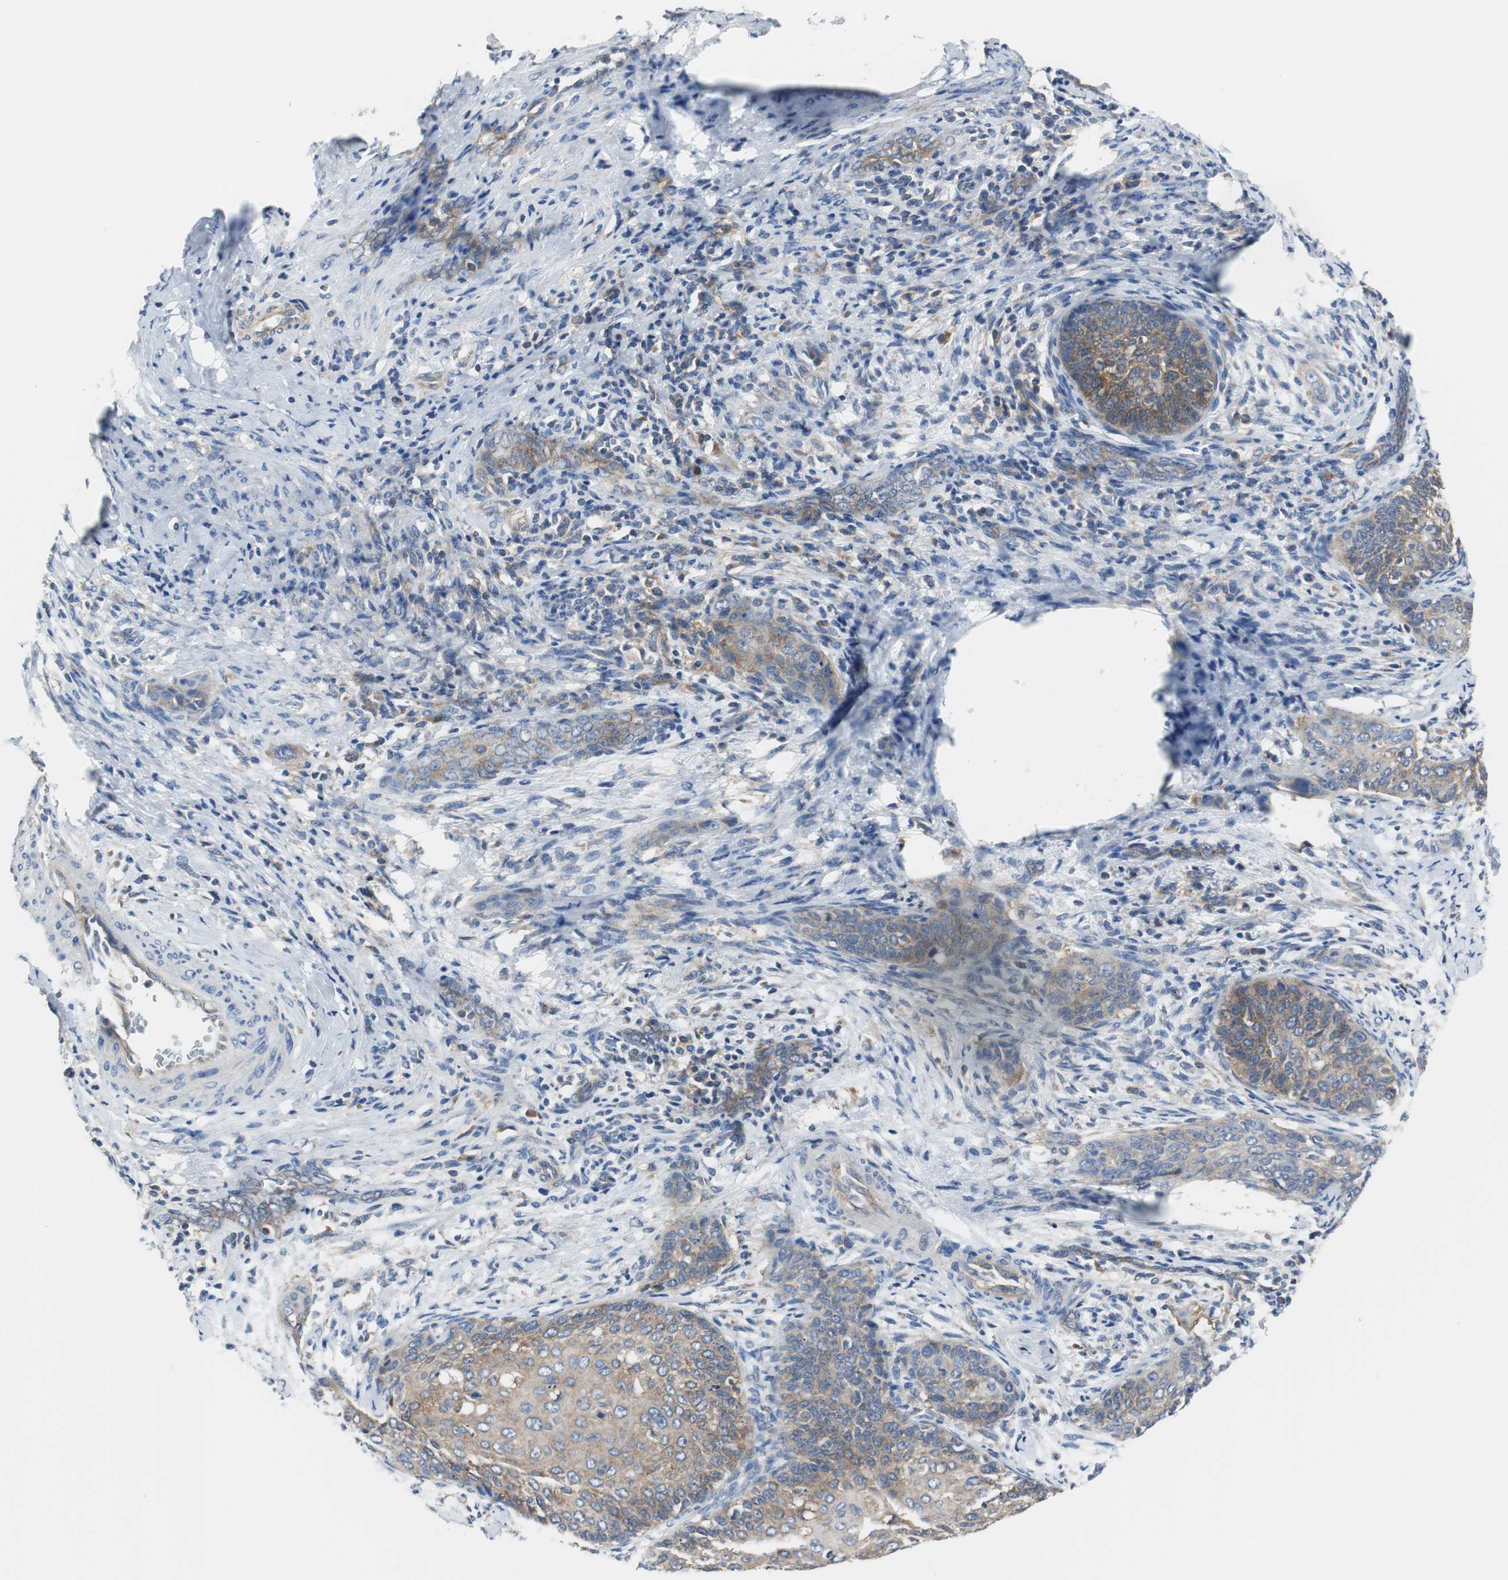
{"staining": {"intensity": "moderate", "quantity": ">75%", "location": "cytoplasmic/membranous"}, "tissue": "cervical cancer", "cell_type": "Tumor cells", "image_type": "cancer", "snomed": [{"axis": "morphology", "description": "Squamous cell carcinoma, NOS"}, {"axis": "topography", "description": "Cervix"}], "caption": "An IHC image of neoplastic tissue is shown. Protein staining in brown highlights moderate cytoplasmic/membranous positivity in squamous cell carcinoma (cervical) within tumor cells. The protein of interest is stained brown, and the nuclei are stained in blue (DAB (3,3'-diaminobenzidine) IHC with brightfield microscopy, high magnification).", "gene": "BRAF", "patient": {"sex": "female", "age": 33}}